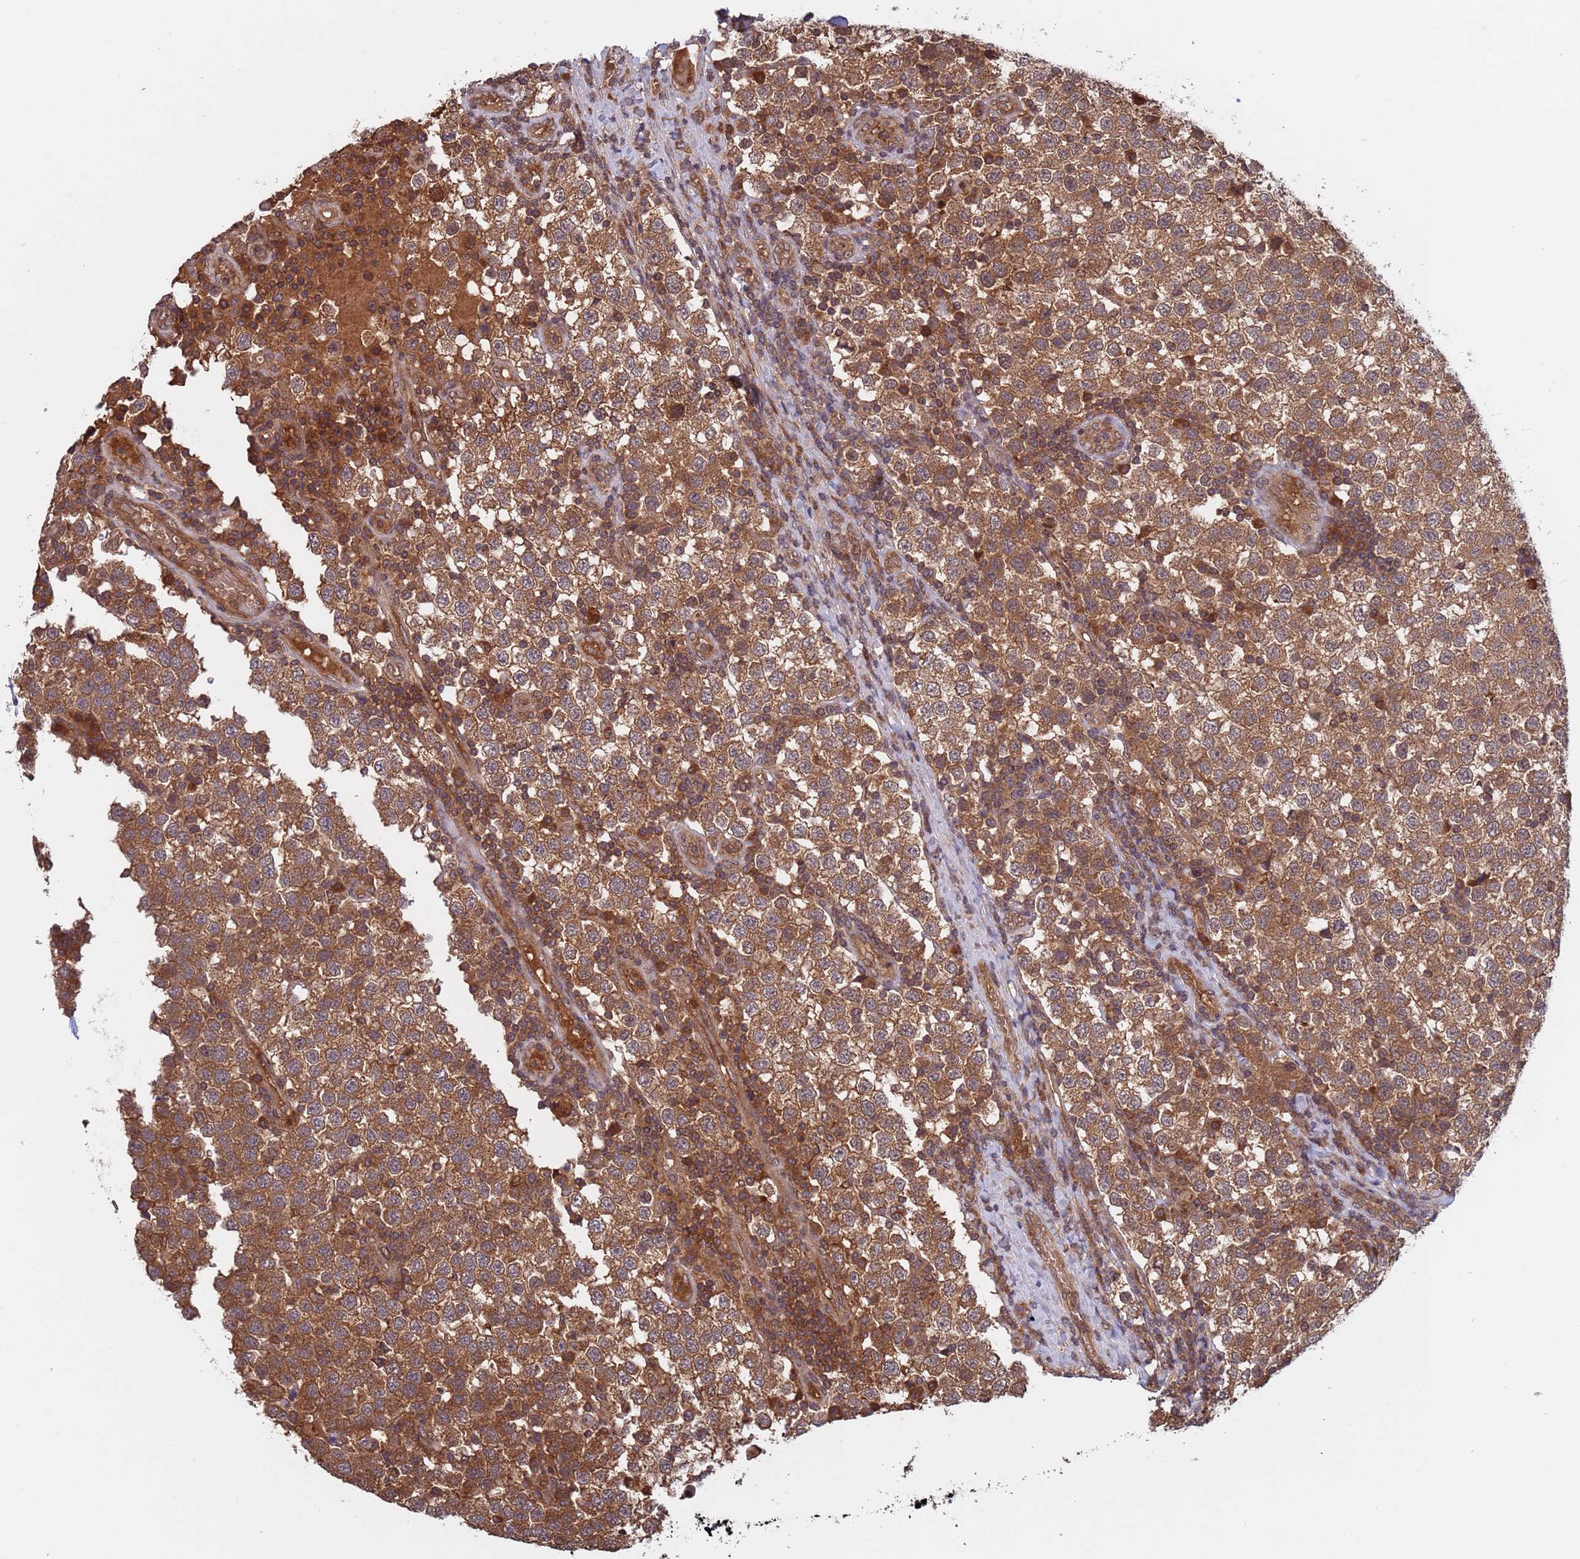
{"staining": {"intensity": "strong", "quantity": ">75%", "location": "cytoplasmic/membranous"}, "tissue": "testis cancer", "cell_type": "Tumor cells", "image_type": "cancer", "snomed": [{"axis": "morphology", "description": "Seminoma, NOS"}, {"axis": "topography", "description": "Testis"}], "caption": "Strong cytoplasmic/membranous positivity is identified in about >75% of tumor cells in testis cancer.", "gene": "ERI1", "patient": {"sex": "male", "age": 34}}